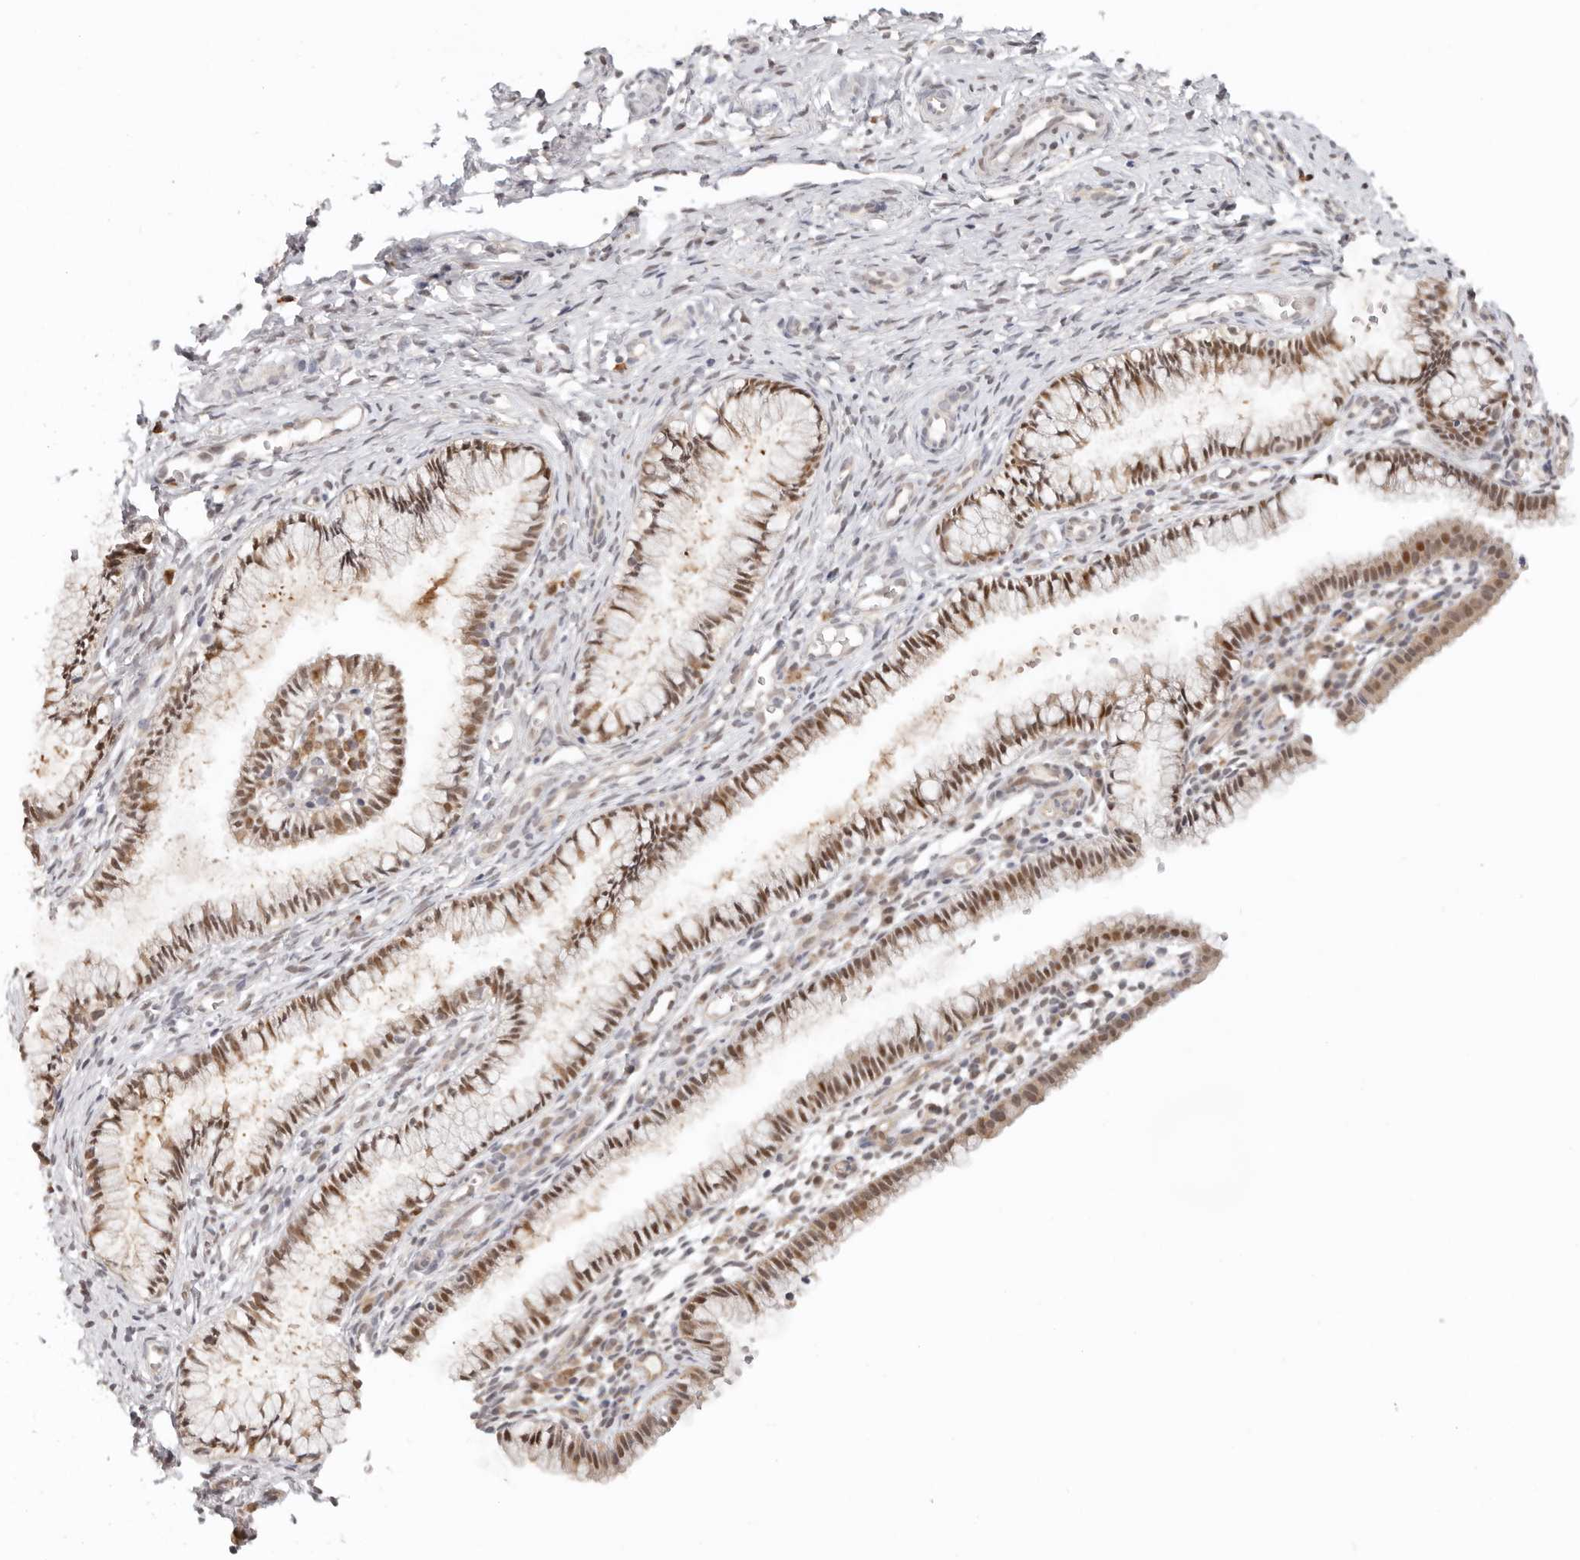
{"staining": {"intensity": "moderate", "quantity": ">75%", "location": "nuclear"}, "tissue": "cervix", "cell_type": "Glandular cells", "image_type": "normal", "snomed": [{"axis": "morphology", "description": "Normal tissue, NOS"}, {"axis": "topography", "description": "Cervix"}], "caption": "Cervix was stained to show a protein in brown. There is medium levels of moderate nuclear expression in approximately >75% of glandular cells.", "gene": "LARP7", "patient": {"sex": "female", "age": 27}}